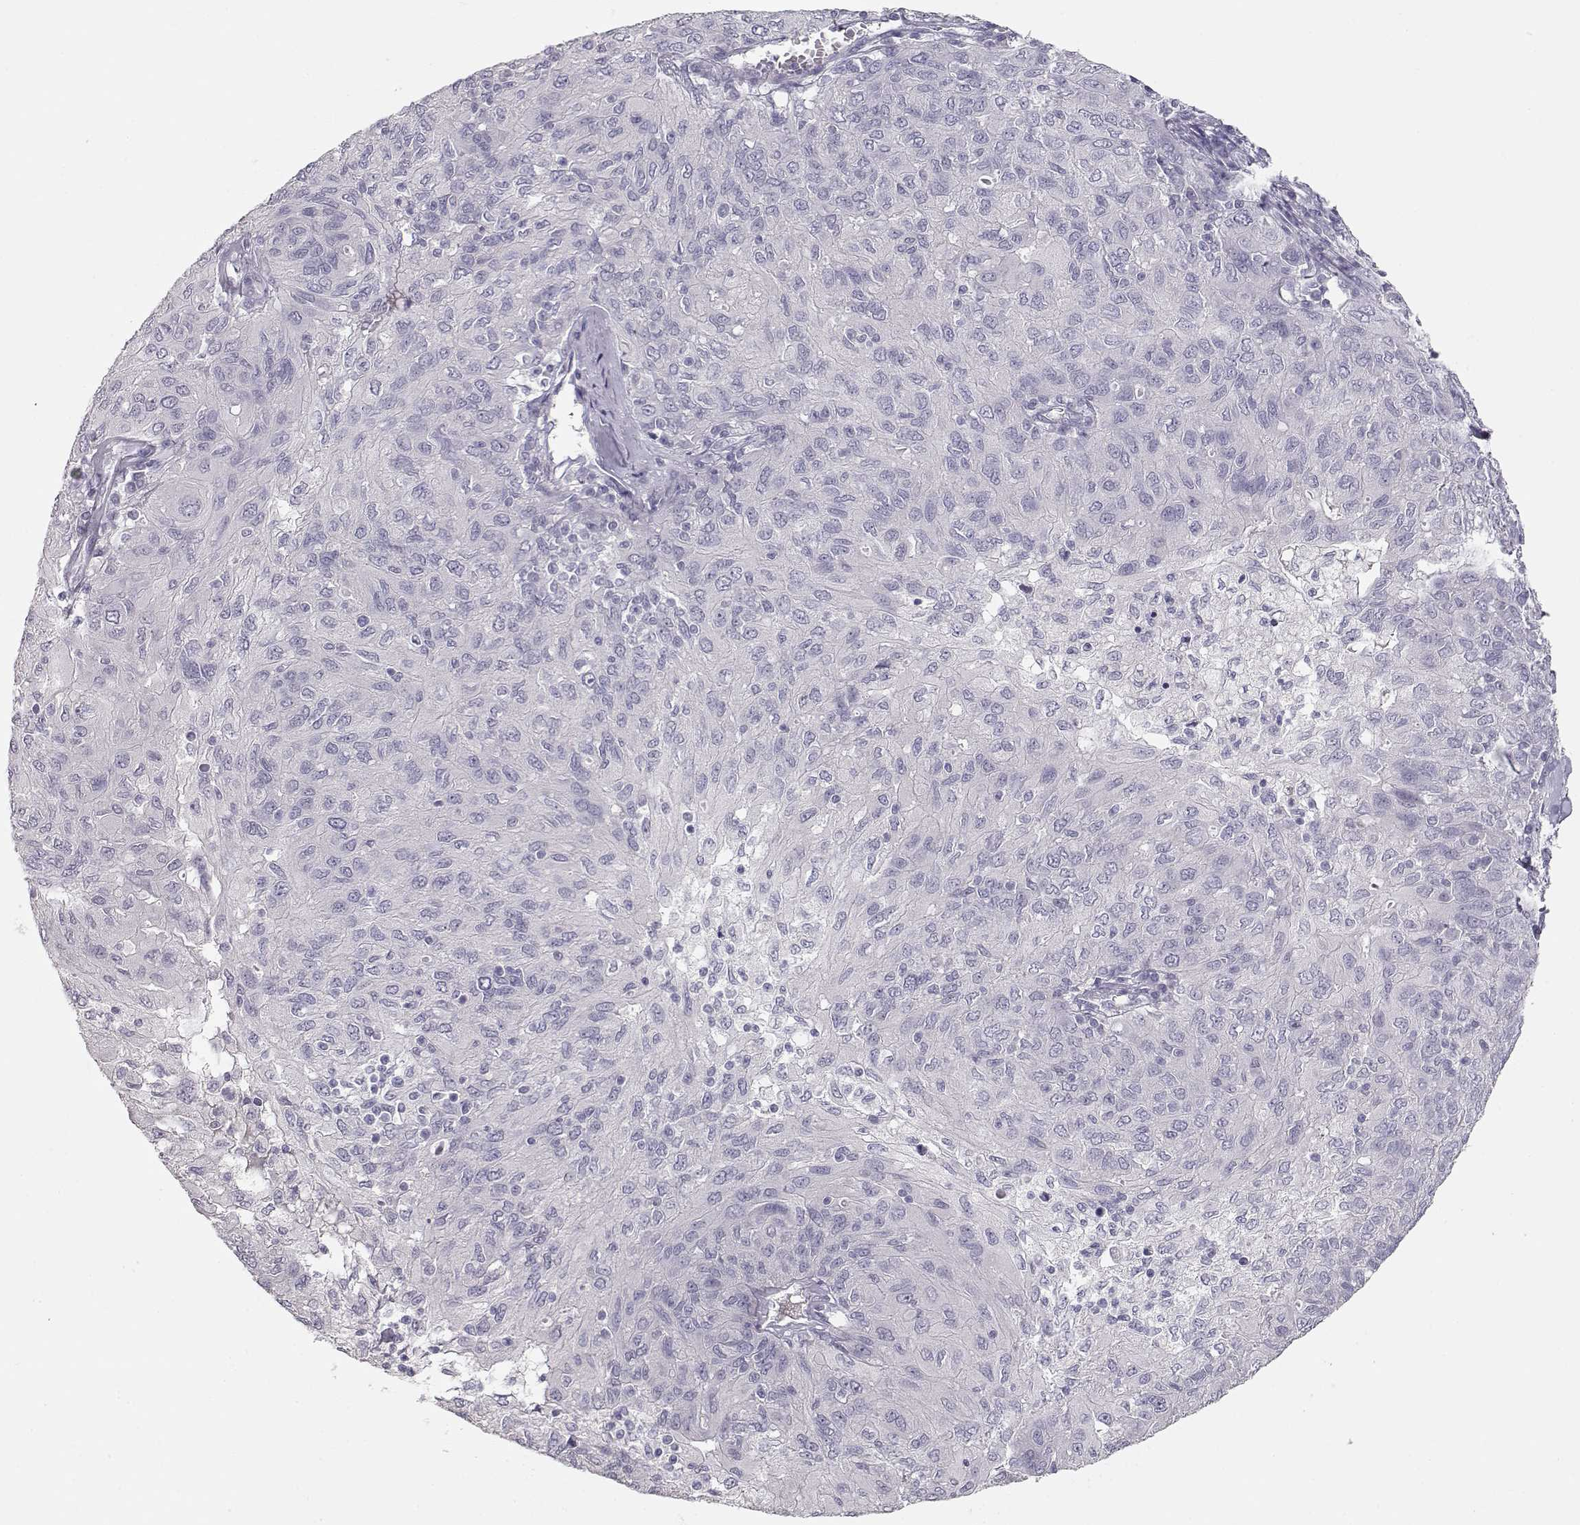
{"staining": {"intensity": "negative", "quantity": "none", "location": "none"}, "tissue": "ovarian cancer", "cell_type": "Tumor cells", "image_type": "cancer", "snomed": [{"axis": "morphology", "description": "Carcinoma, endometroid"}, {"axis": "topography", "description": "Ovary"}], "caption": "The photomicrograph demonstrates no staining of tumor cells in ovarian cancer. (DAB (3,3'-diaminobenzidine) immunohistochemistry, high magnification).", "gene": "TKTL1", "patient": {"sex": "female", "age": 50}}